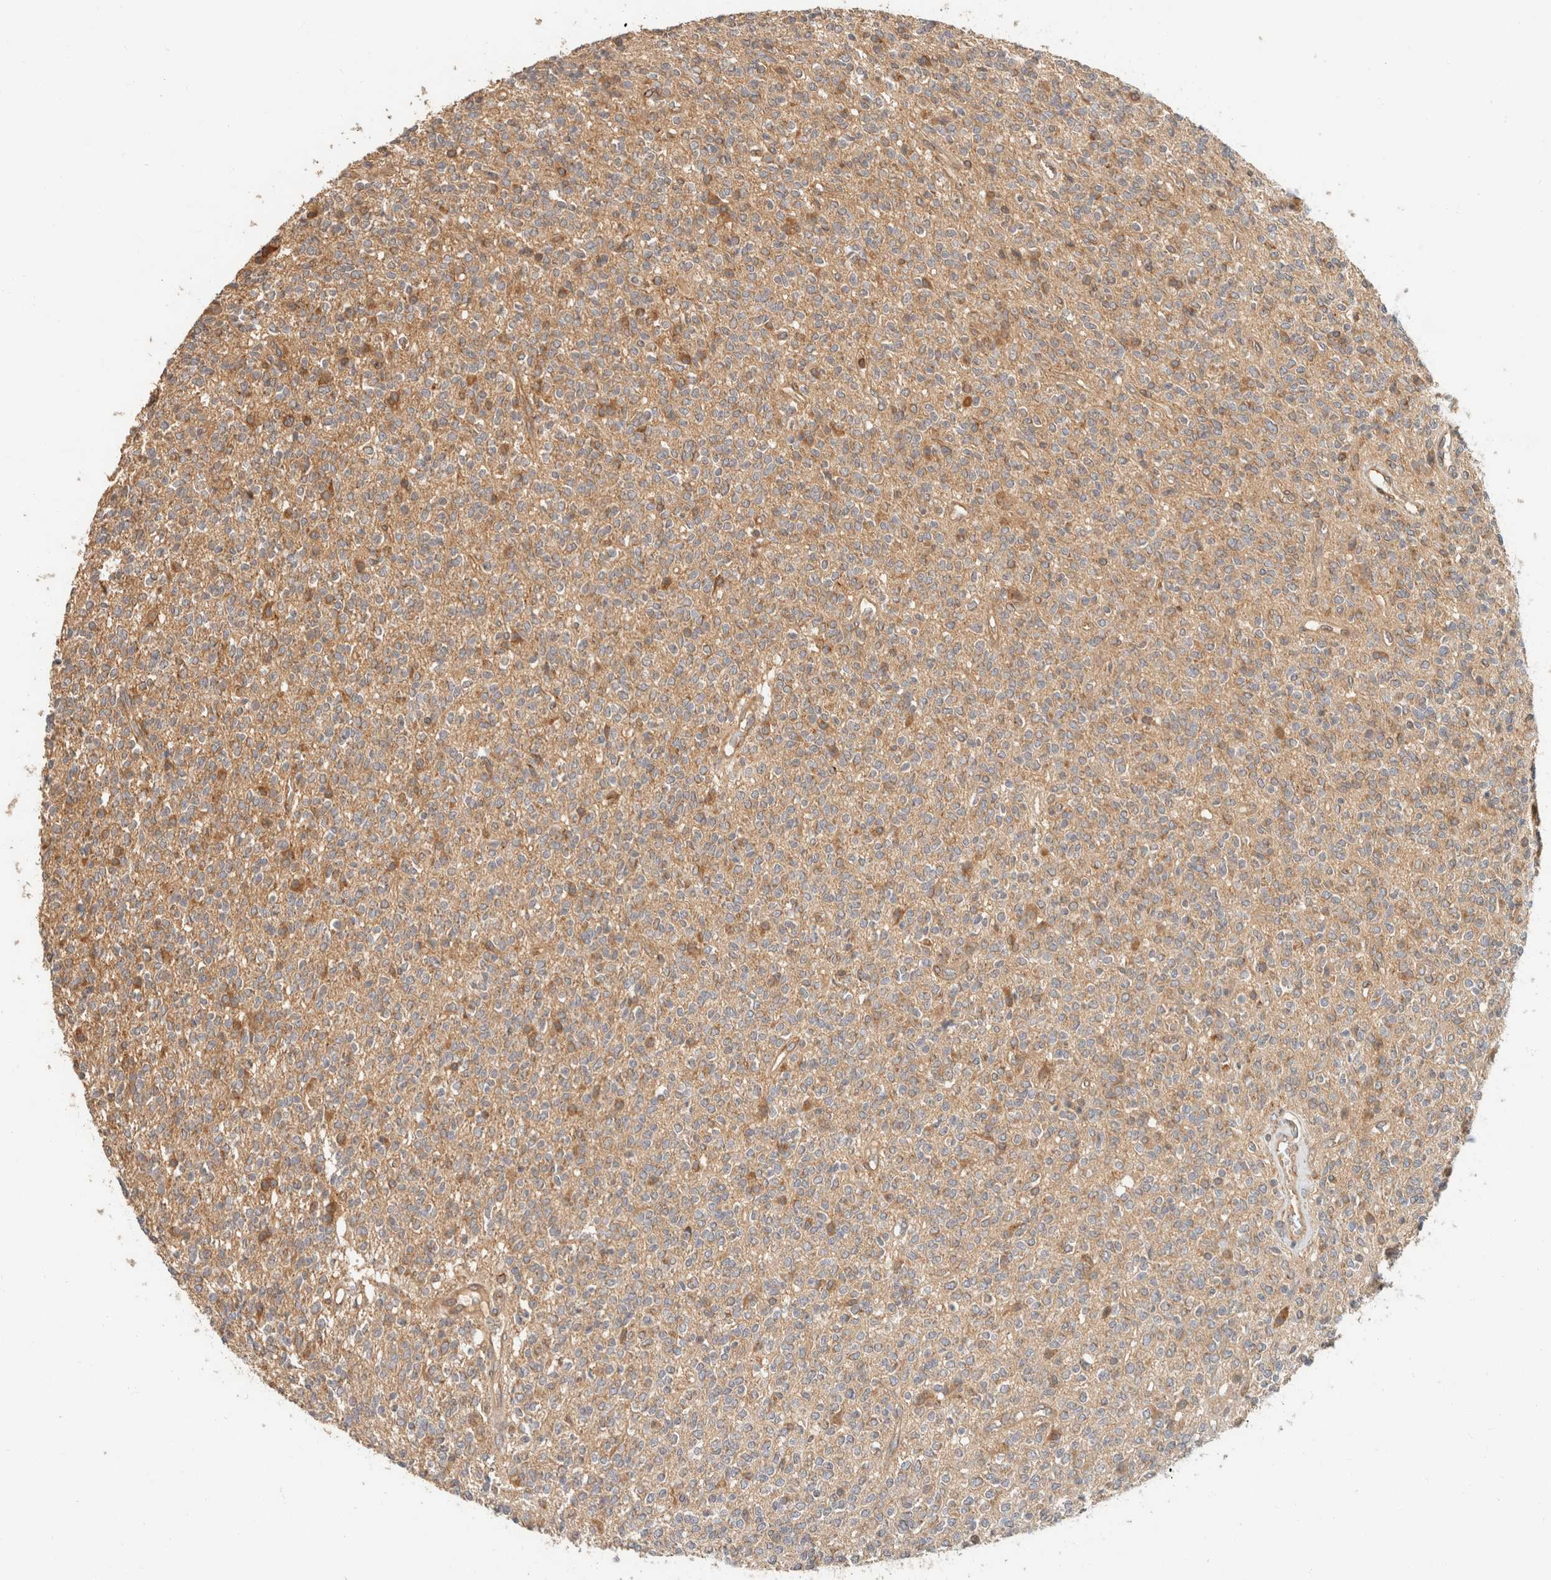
{"staining": {"intensity": "moderate", "quantity": ">75%", "location": "cytoplasmic/membranous"}, "tissue": "glioma", "cell_type": "Tumor cells", "image_type": "cancer", "snomed": [{"axis": "morphology", "description": "Glioma, malignant, High grade"}, {"axis": "topography", "description": "Brain"}], "caption": "The immunohistochemical stain highlights moderate cytoplasmic/membranous expression in tumor cells of malignant glioma (high-grade) tissue. (Stains: DAB (3,3'-diaminobenzidine) in brown, nuclei in blue, Microscopy: brightfield microscopy at high magnification).", "gene": "TACC1", "patient": {"sex": "male", "age": 34}}